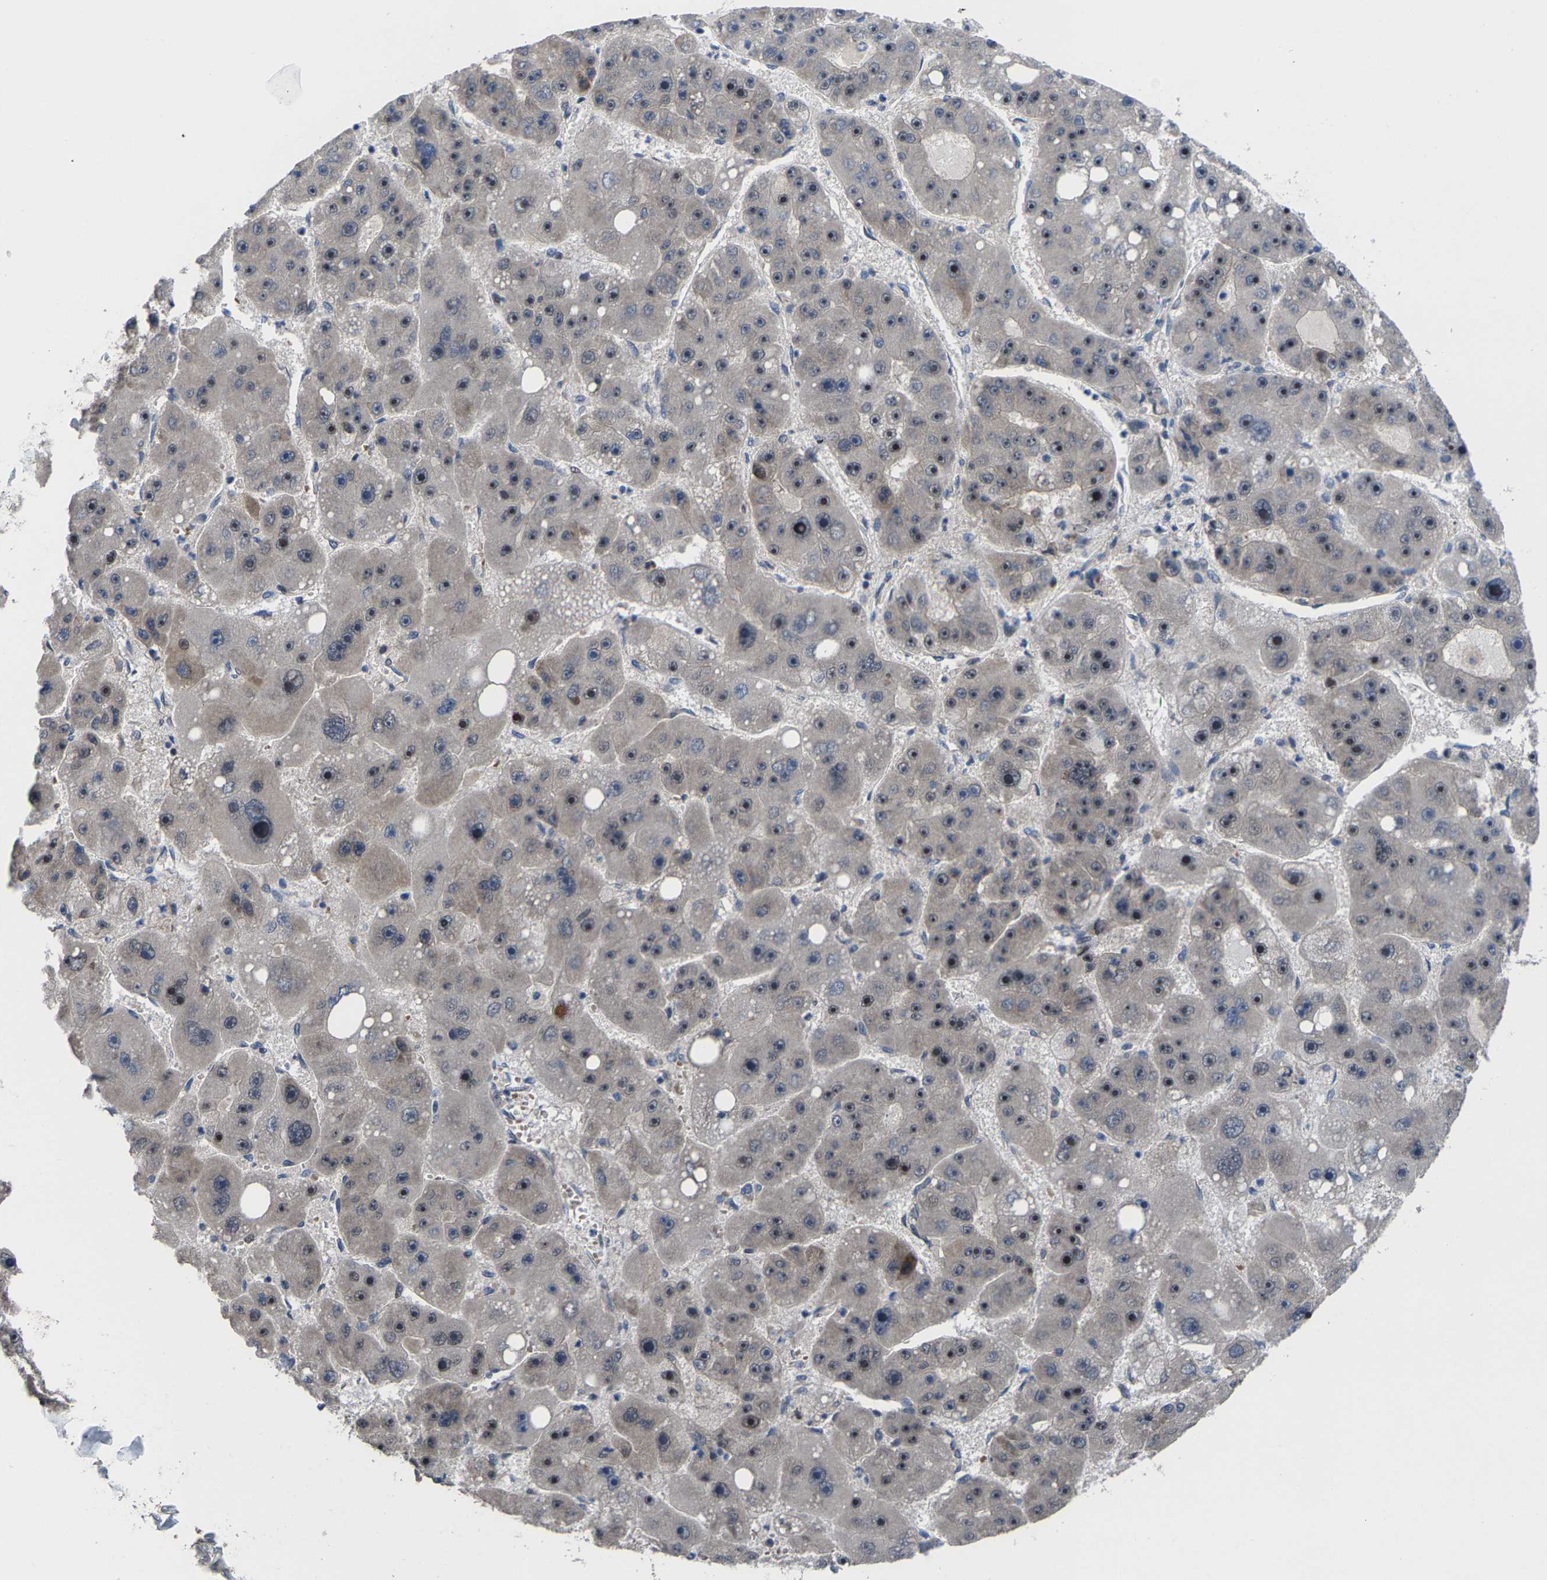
{"staining": {"intensity": "moderate", "quantity": "<25%", "location": "nuclear"}, "tissue": "liver cancer", "cell_type": "Tumor cells", "image_type": "cancer", "snomed": [{"axis": "morphology", "description": "Carcinoma, Hepatocellular, NOS"}, {"axis": "topography", "description": "Liver"}], "caption": "Liver cancer (hepatocellular carcinoma) stained with IHC reveals moderate nuclear positivity in about <25% of tumor cells. (DAB (3,3'-diaminobenzidine) IHC with brightfield microscopy, high magnification).", "gene": "HAUS6", "patient": {"sex": "female", "age": 61}}